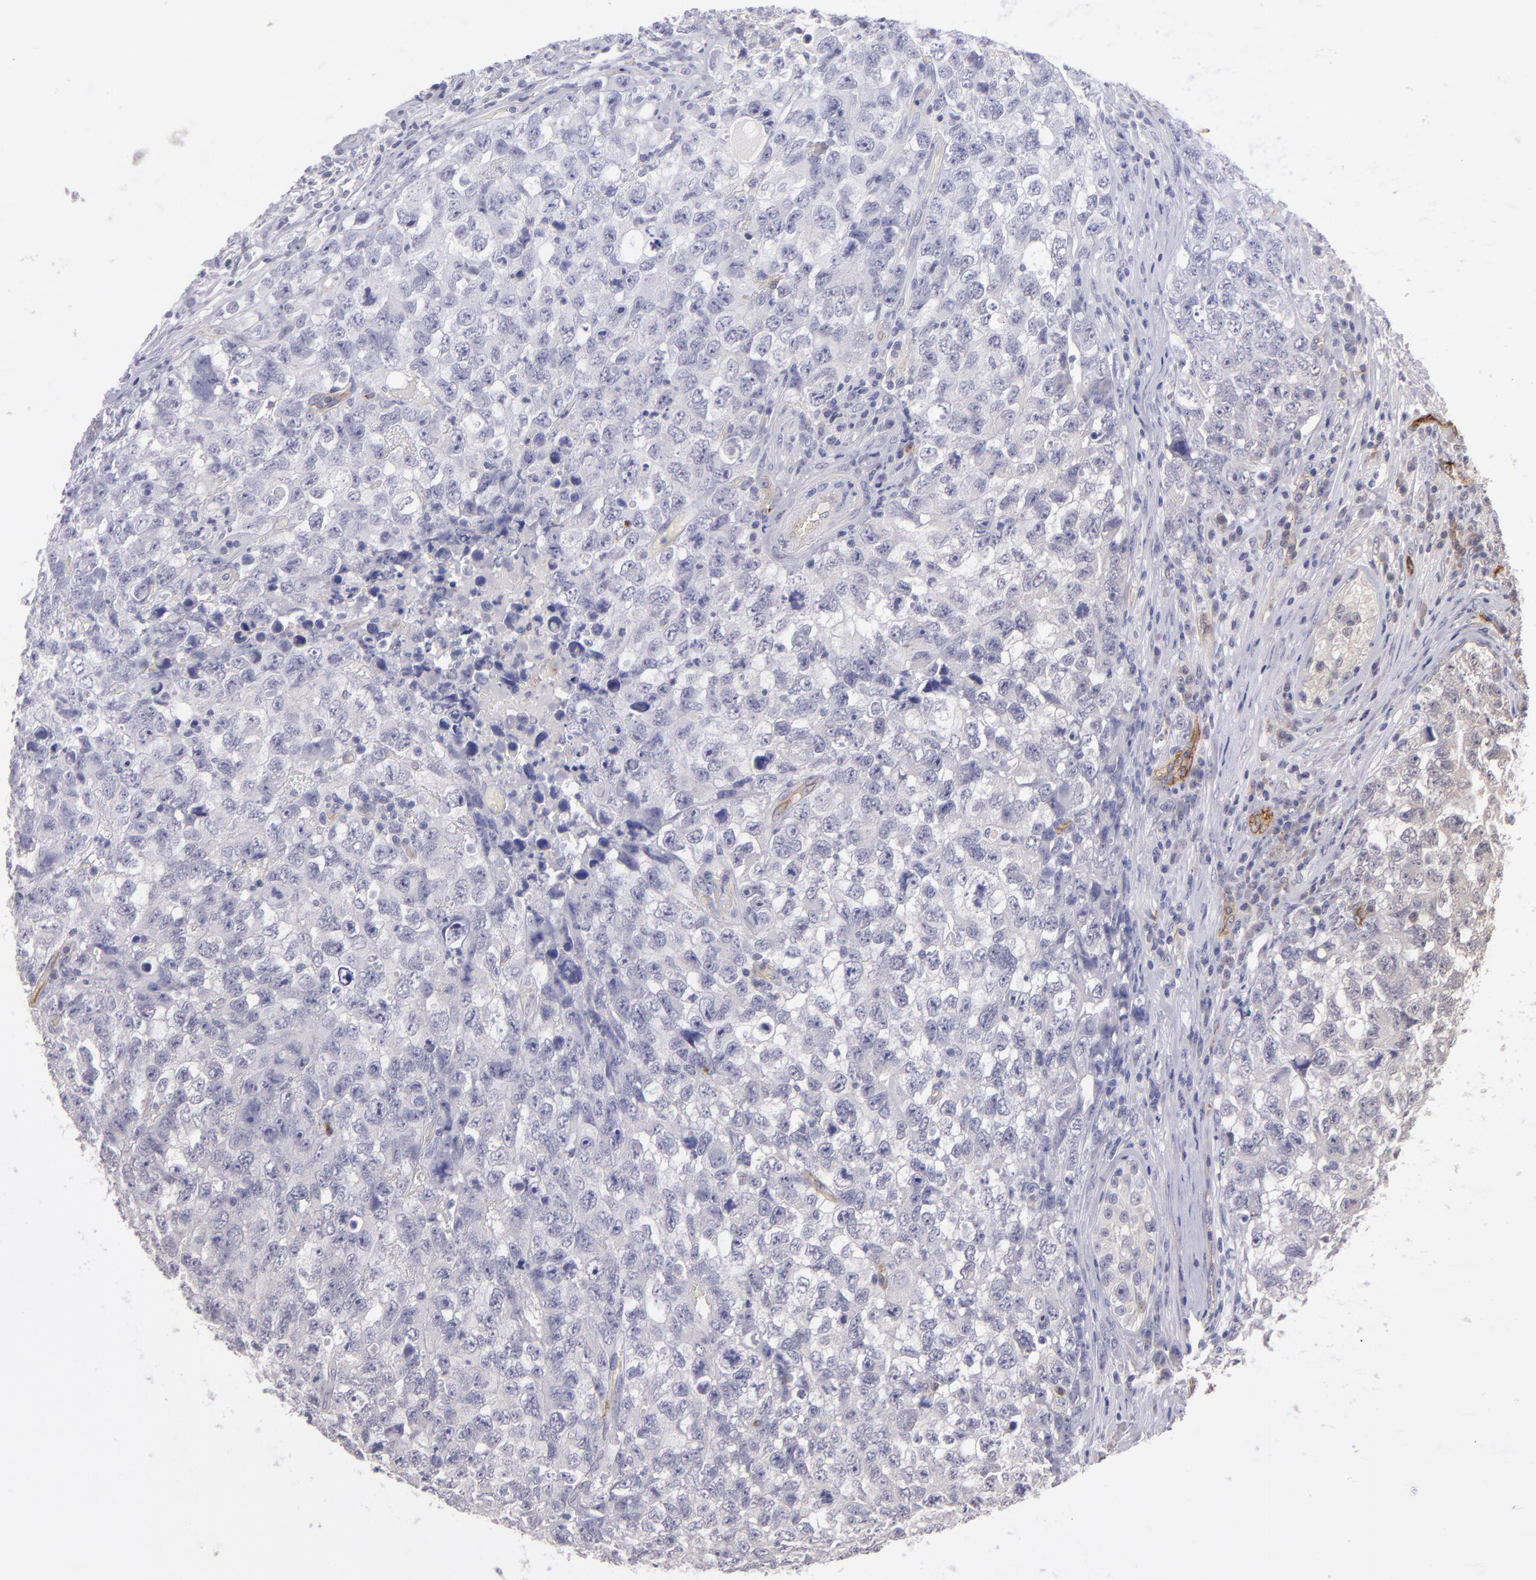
{"staining": {"intensity": "negative", "quantity": "none", "location": "none"}, "tissue": "testis cancer", "cell_type": "Tumor cells", "image_type": "cancer", "snomed": [{"axis": "morphology", "description": "Carcinoma, Embryonal, NOS"}, {"axis": "topography", "description": "Testis"}], "caption": "DAB (3,3'-diaminobenzidine) immunohistochemical staining of human testis embryonal carcinoma exhibits no significant positivity in tumor cells. (IHC, brightfield microscopy, high magnification).", "gene": "THBD", "patient": {"sex": "male", "age": 31}}